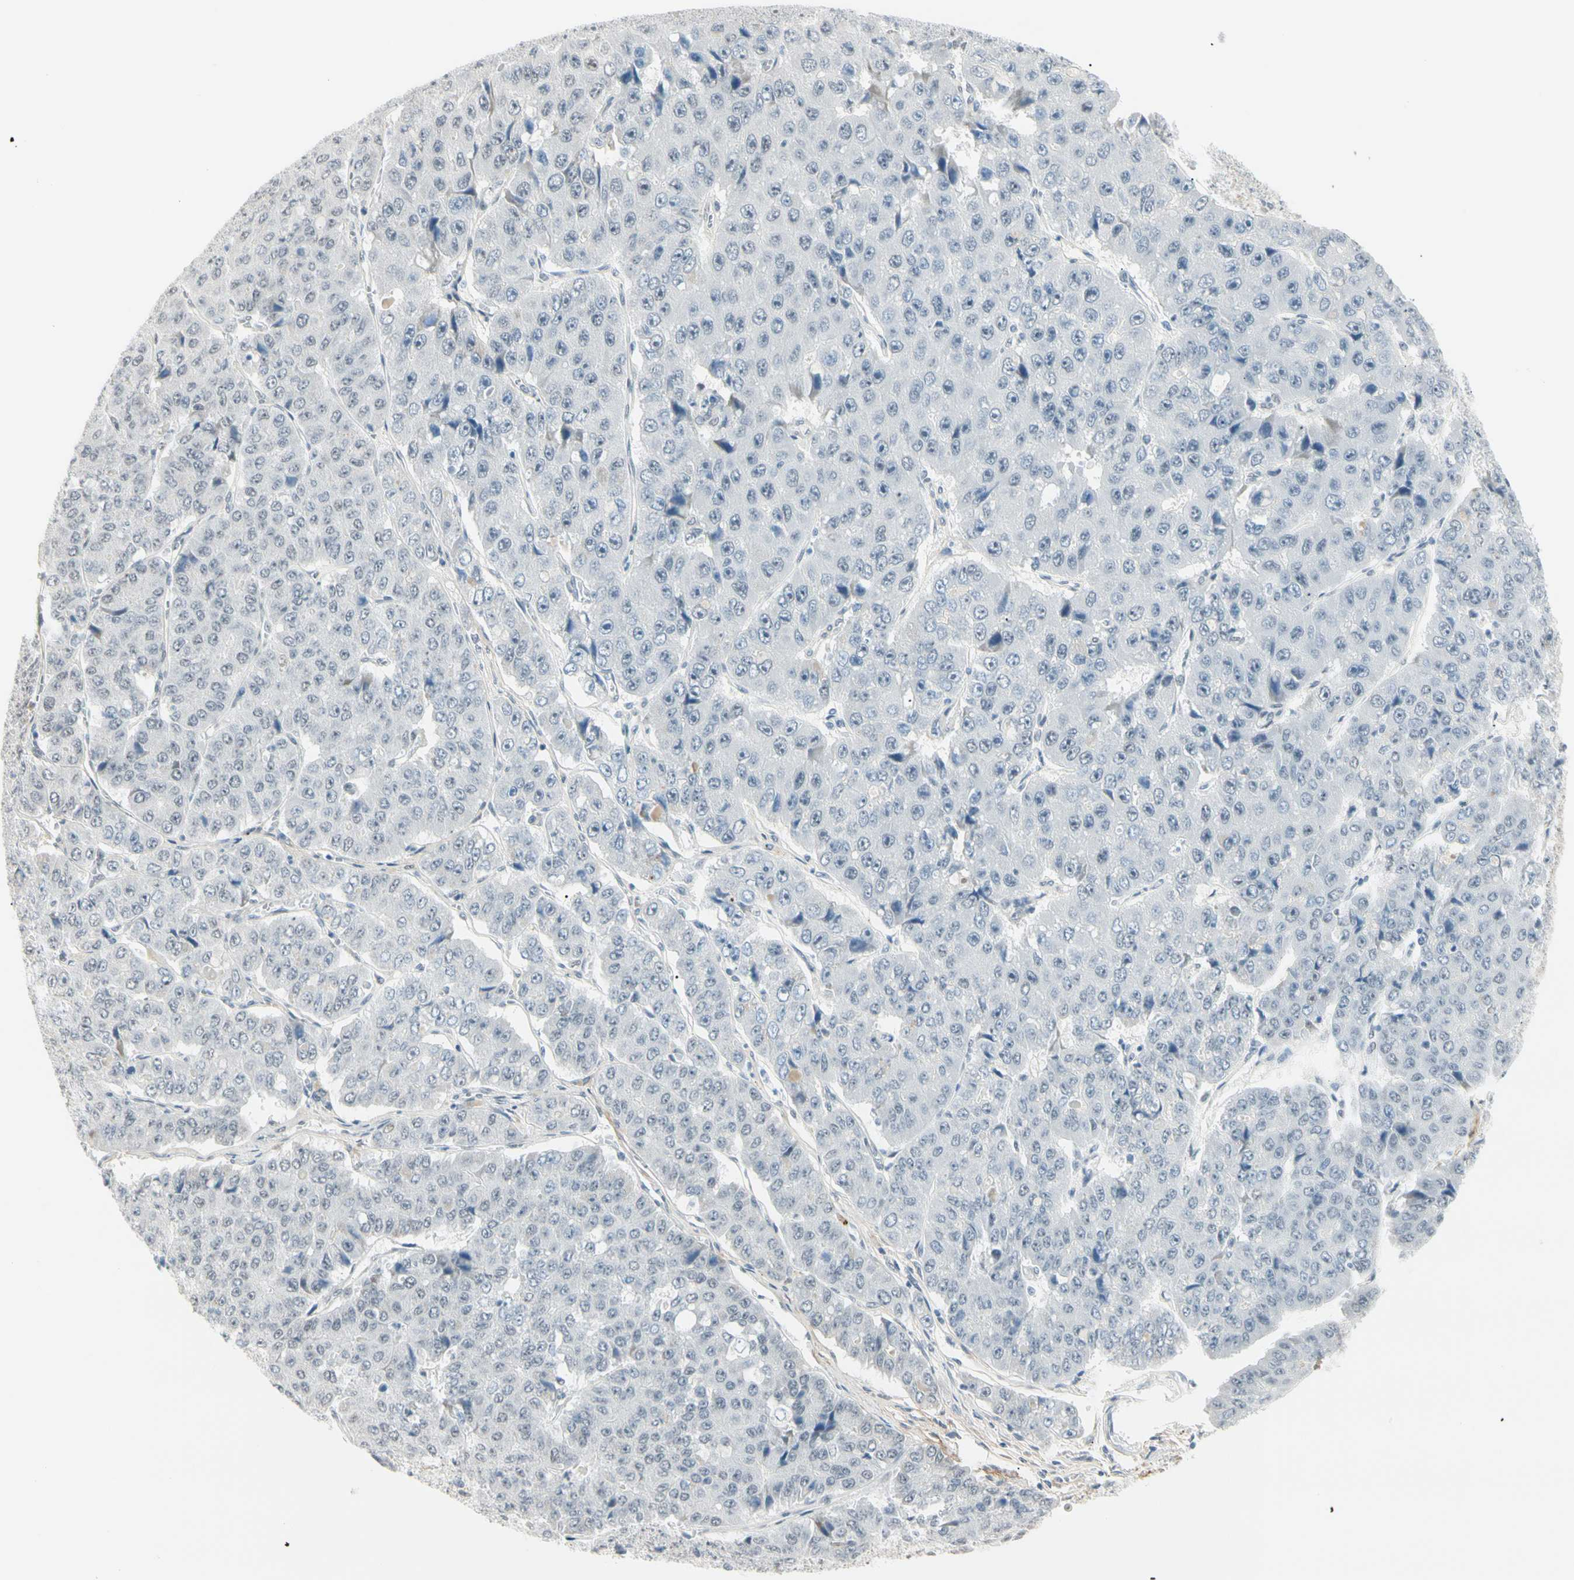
{"staining": {"intensity": "negative", "quantity": "none", "location": "none"}, "tissue": "pancreatic cancer", "cell_type": "Tumor cells", "image_type": "cancer", "snomed": [{"axis": "morphology", "description": "Adenocarcinoma, NOS"}, {"axis": "topography", "description": "Pancreas"}], "caption": "Histopathology image shows no protein positivity in tumor cells of pancreatic cancer tissue. The staining is performed using DAB (3,3'-diaminobenzidine) brown chromogen with nuclei counter-stained in using hematoxylin.", "gene": "ASPN", "patient": {"sex": "male", "age": 50}}